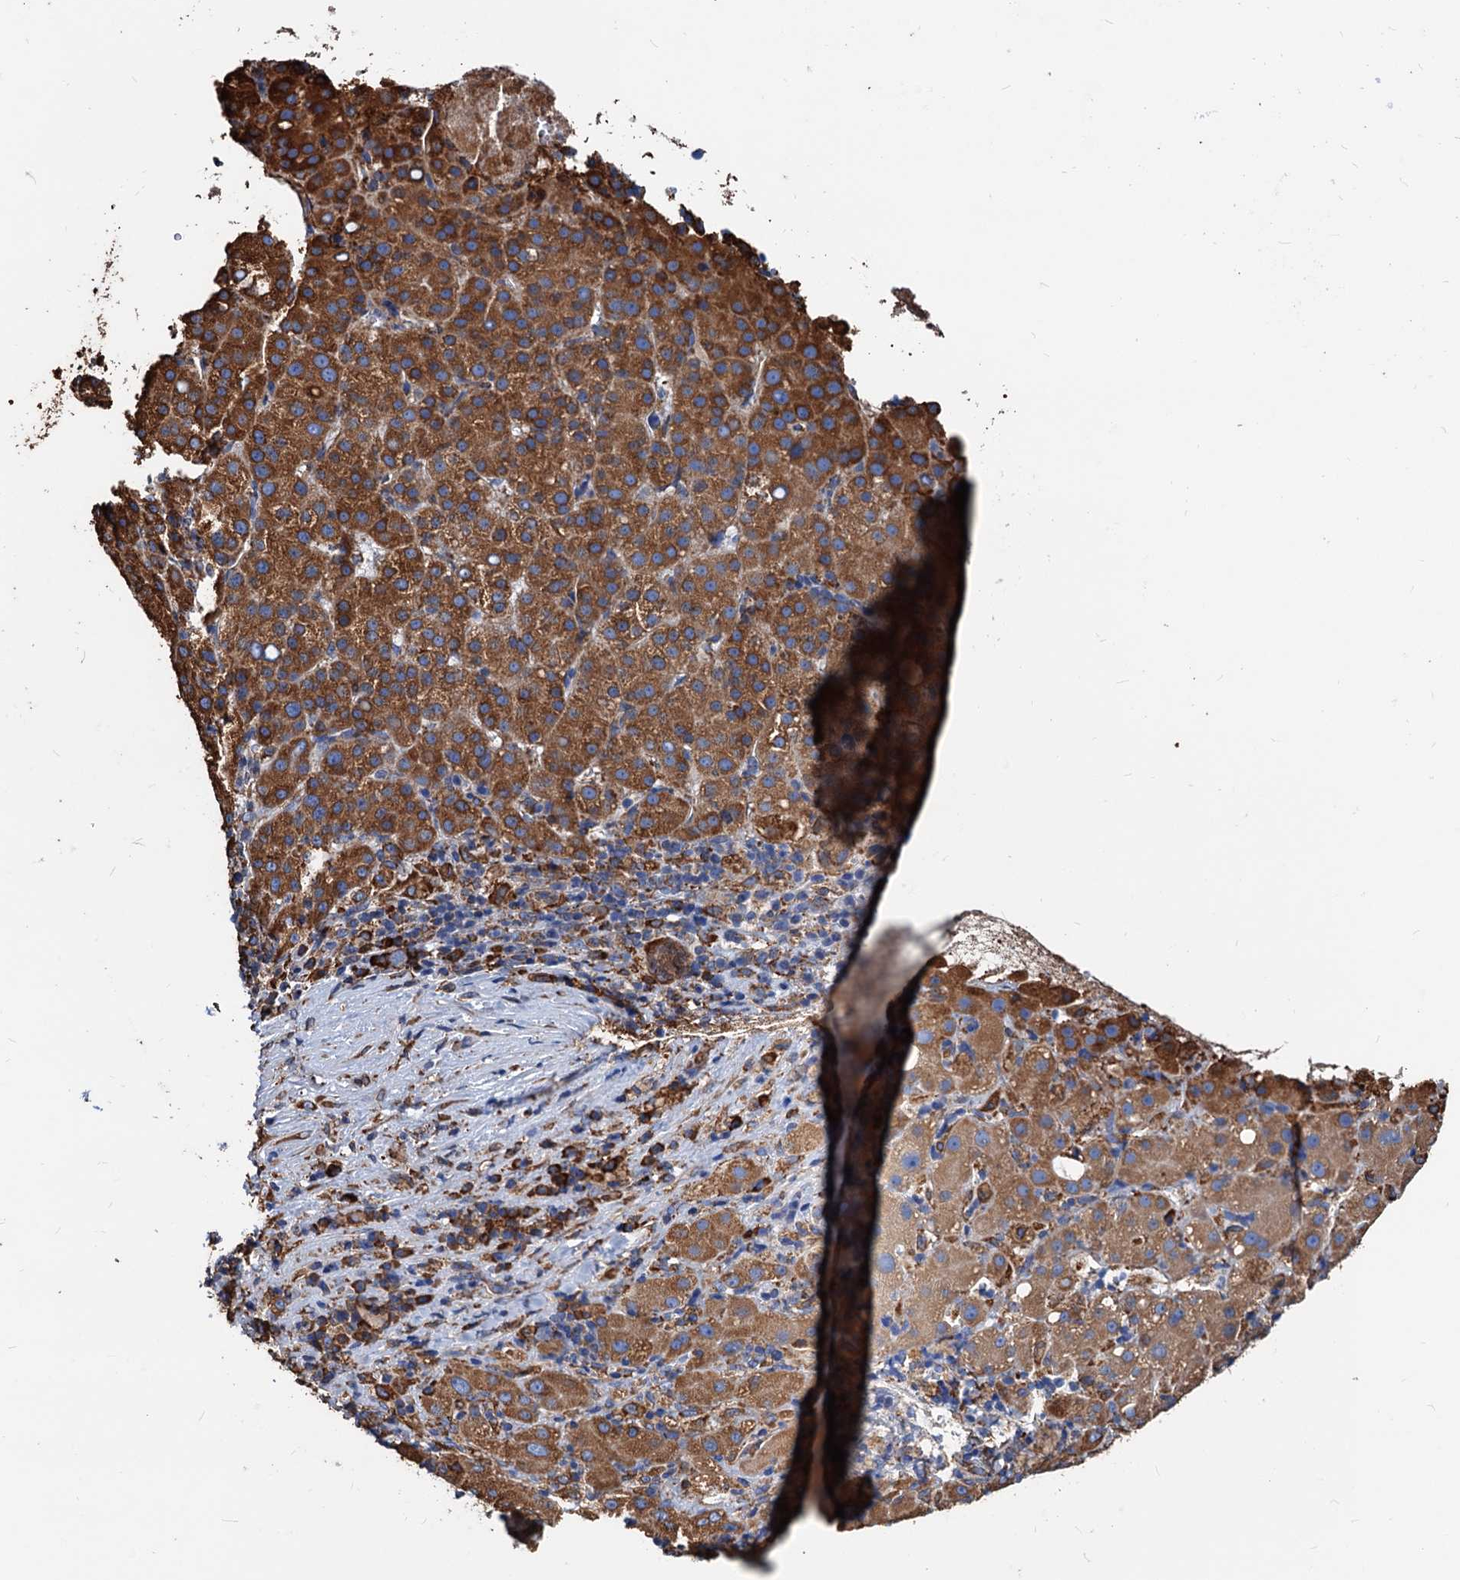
{"staining": {"intensity": "strong", "quantity": ">75%", "location": "cytoplasmic/membranous"}, "tissue": "liver cancer", "cell_type": "Tumor cells", "image_type": "cancer", "snomed": [{"axis": "morphology", "description": "Carcinoma, Hepatocellular, NOS"}, {"axis": "topography", "description": "Liver"}], "caption": "DAB immunohistochemical staining of human liver cancer (hepatocellular carcinoma) displays strong cytoplasmic/membranous protein expression in about >75% of tumor cells.", "gene": "HSPA5", "patient": {"sex": "female", "age": 58}}